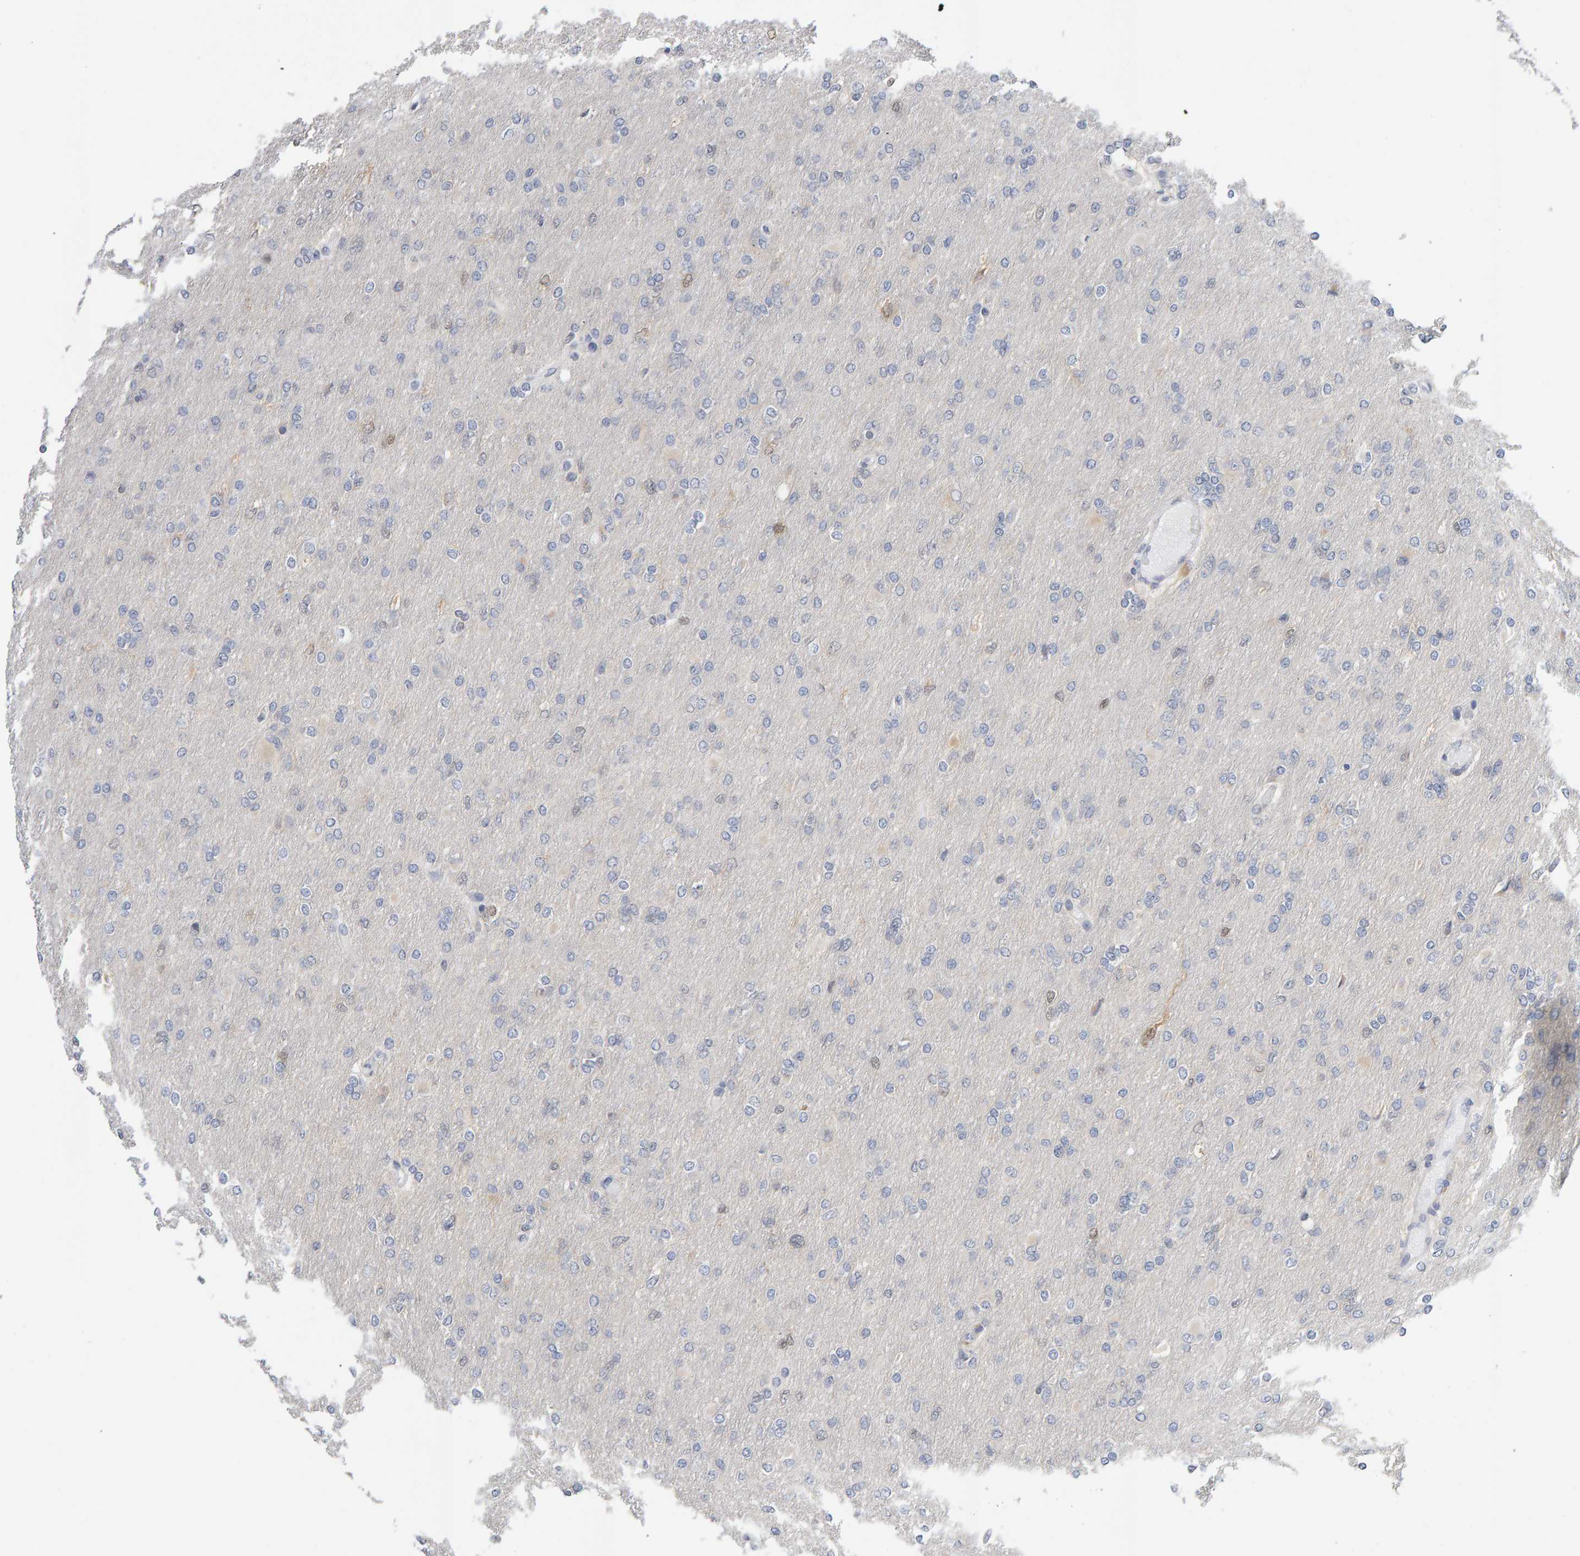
{"staining": {"intensity": "weak", "quantity": "<25%", "location": "cytoplasmic/membranous"}, "tissue": "glioma", "cell_type": "Tumor cells", "image_type": "cancer", "snomed": [{"axis": "morphology", "description": "Glioma, malignant, High grade"}, {"axis": "topography", "description": "Cerebral cortex"}], "caption": "The micrograph demonstrates no significant expression in tumor cells of glioma.", "gene": "CTH", "patient": {"sex": "female", "age": 36}}